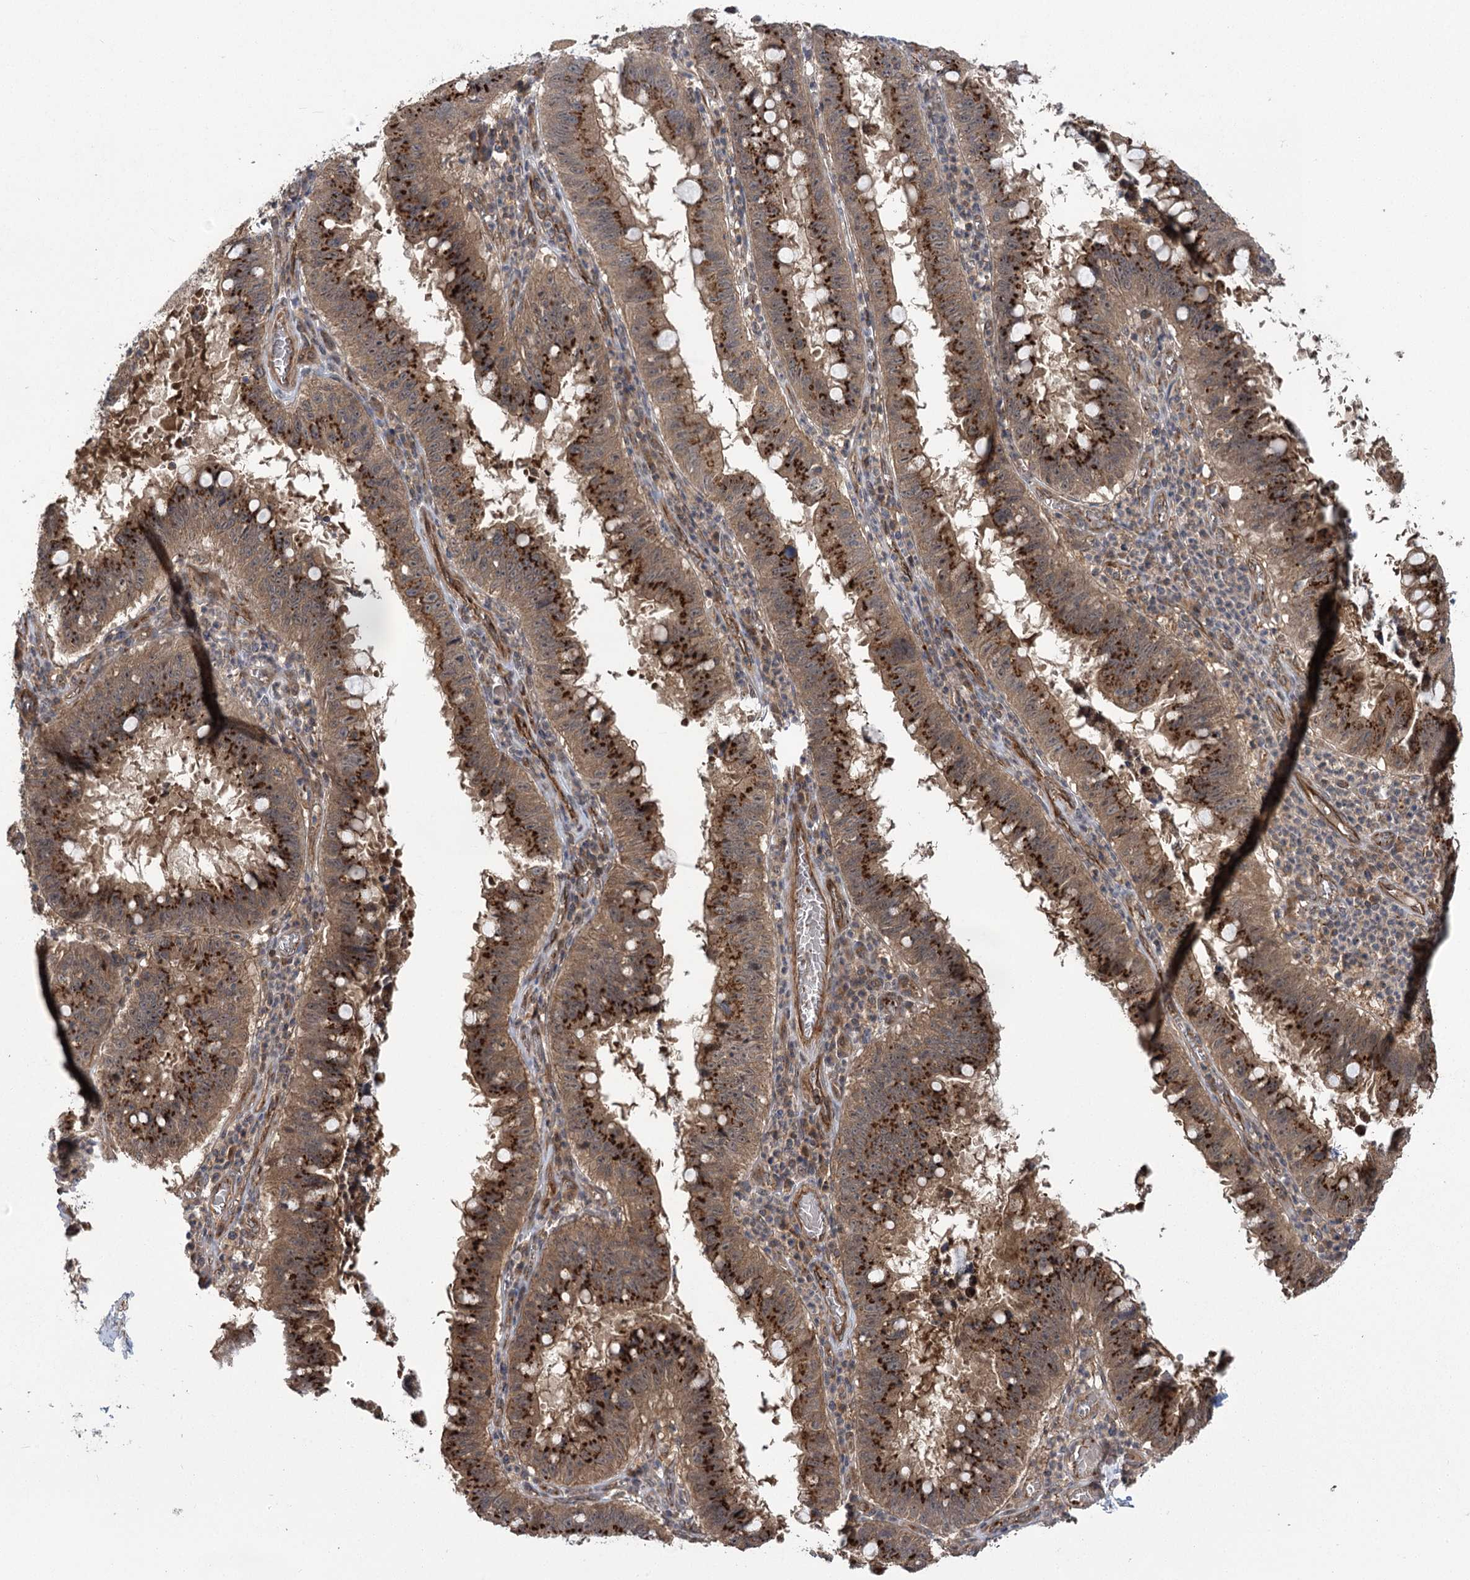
{"staining": {"intensity": "strong", "quantity": ">75%", "location": "cytoplasmic/membranous"}, "tissue": "stomach cancer", "cell_type": "Tumor cells", "image_type": "cancer", "snomed": [{"axis": "morphology", "description": "Adenocarcinoma, NOS"}, {"axis": "topography", "description": "Stomach"}], "caption": "Human stomach adenocarcinoma stained with a brown dye displays strong cytoplasmic/membranous positive positivity in about >75% of tumor cells.", "gene": "CARD19", "patient": {"sex": "male", "age": 59}}